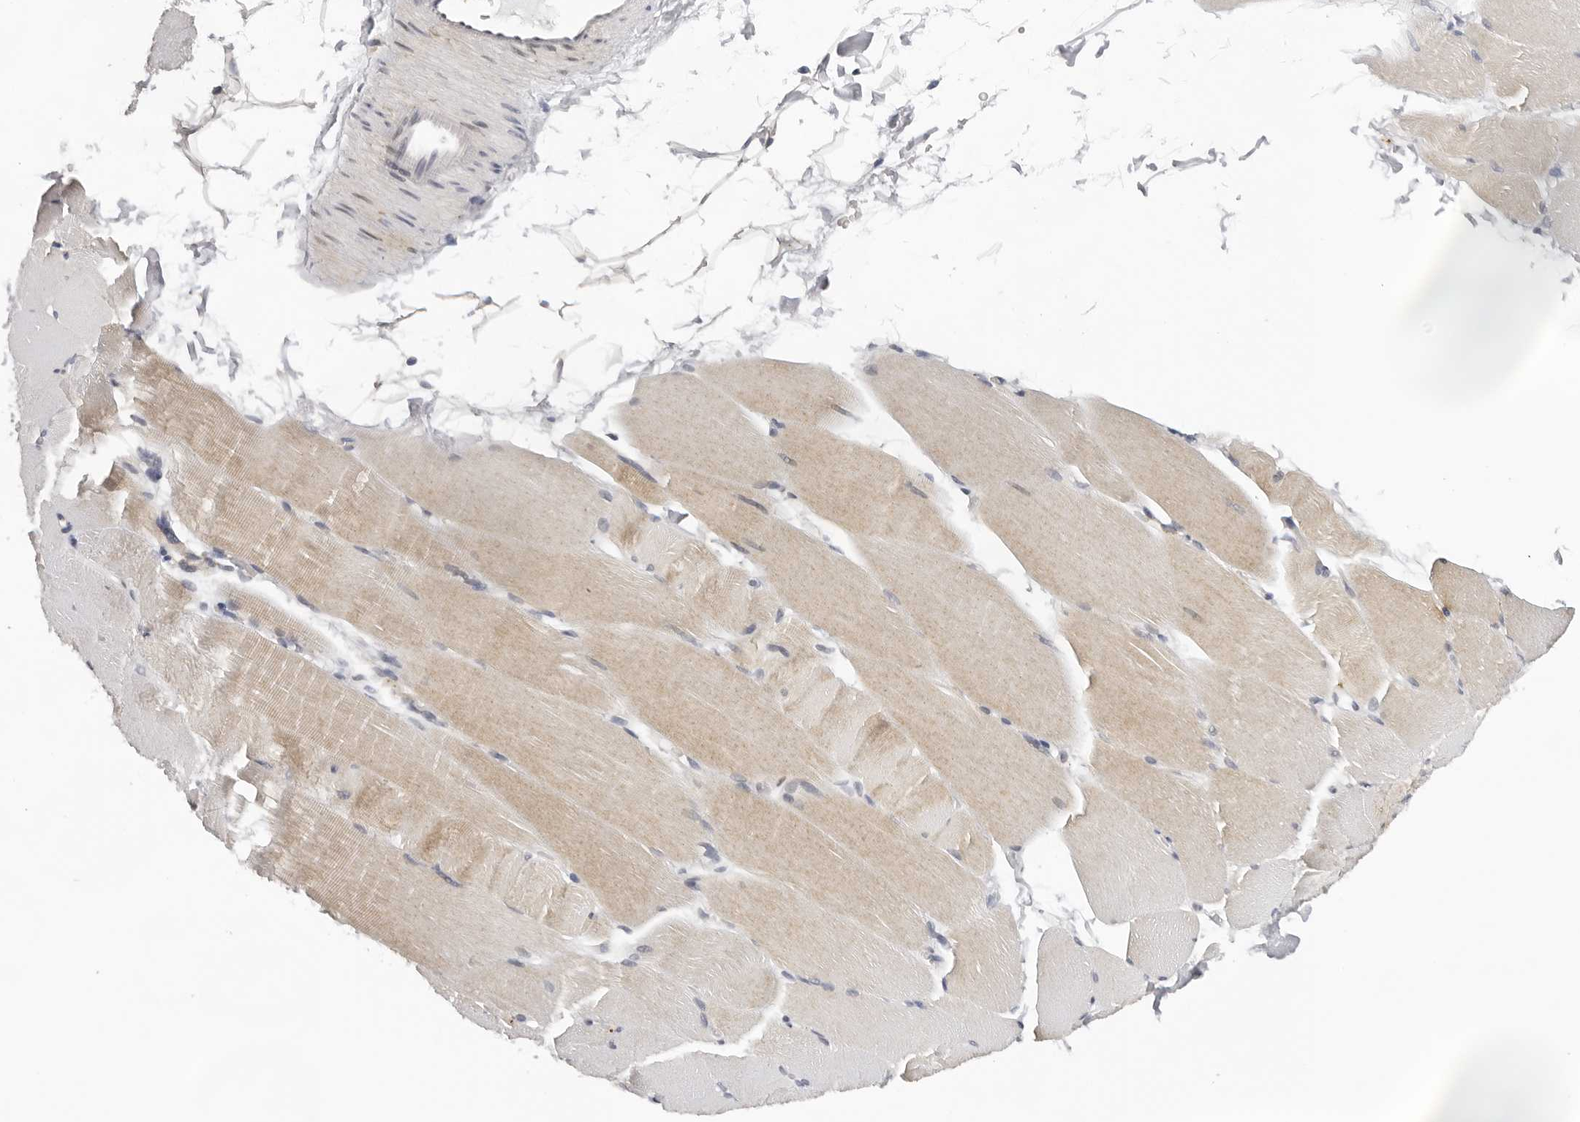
{"staining": {"intensity": "weak", "quantity": ">75%", "location": "cytoplasmic/membranous"}, "tissue": "skeletal muscle", "cell_type": "Myocytes", "image_type": "normal", "snomed": [{"axis": "morphology", "description": "Normal tissue, NOS"}, {"axis": "topography", "description": "Skeletal muscle"}, {"axis": "topography", "description": "Parathyroid gland"}], "caption": "Immunohistochemistry photomicrograph of unremarkable skeletal muscle: human skeletal muscle stained using immunohistochemistry (IHC) reveals low levels of weak protein expression localized specifically in the cytoplasmic/membranous of myocytes, appearing as a cytoplasmic/membranous brown color.", "gene": "IL17RA", "patient": {"sex": "female", "age": 37}}